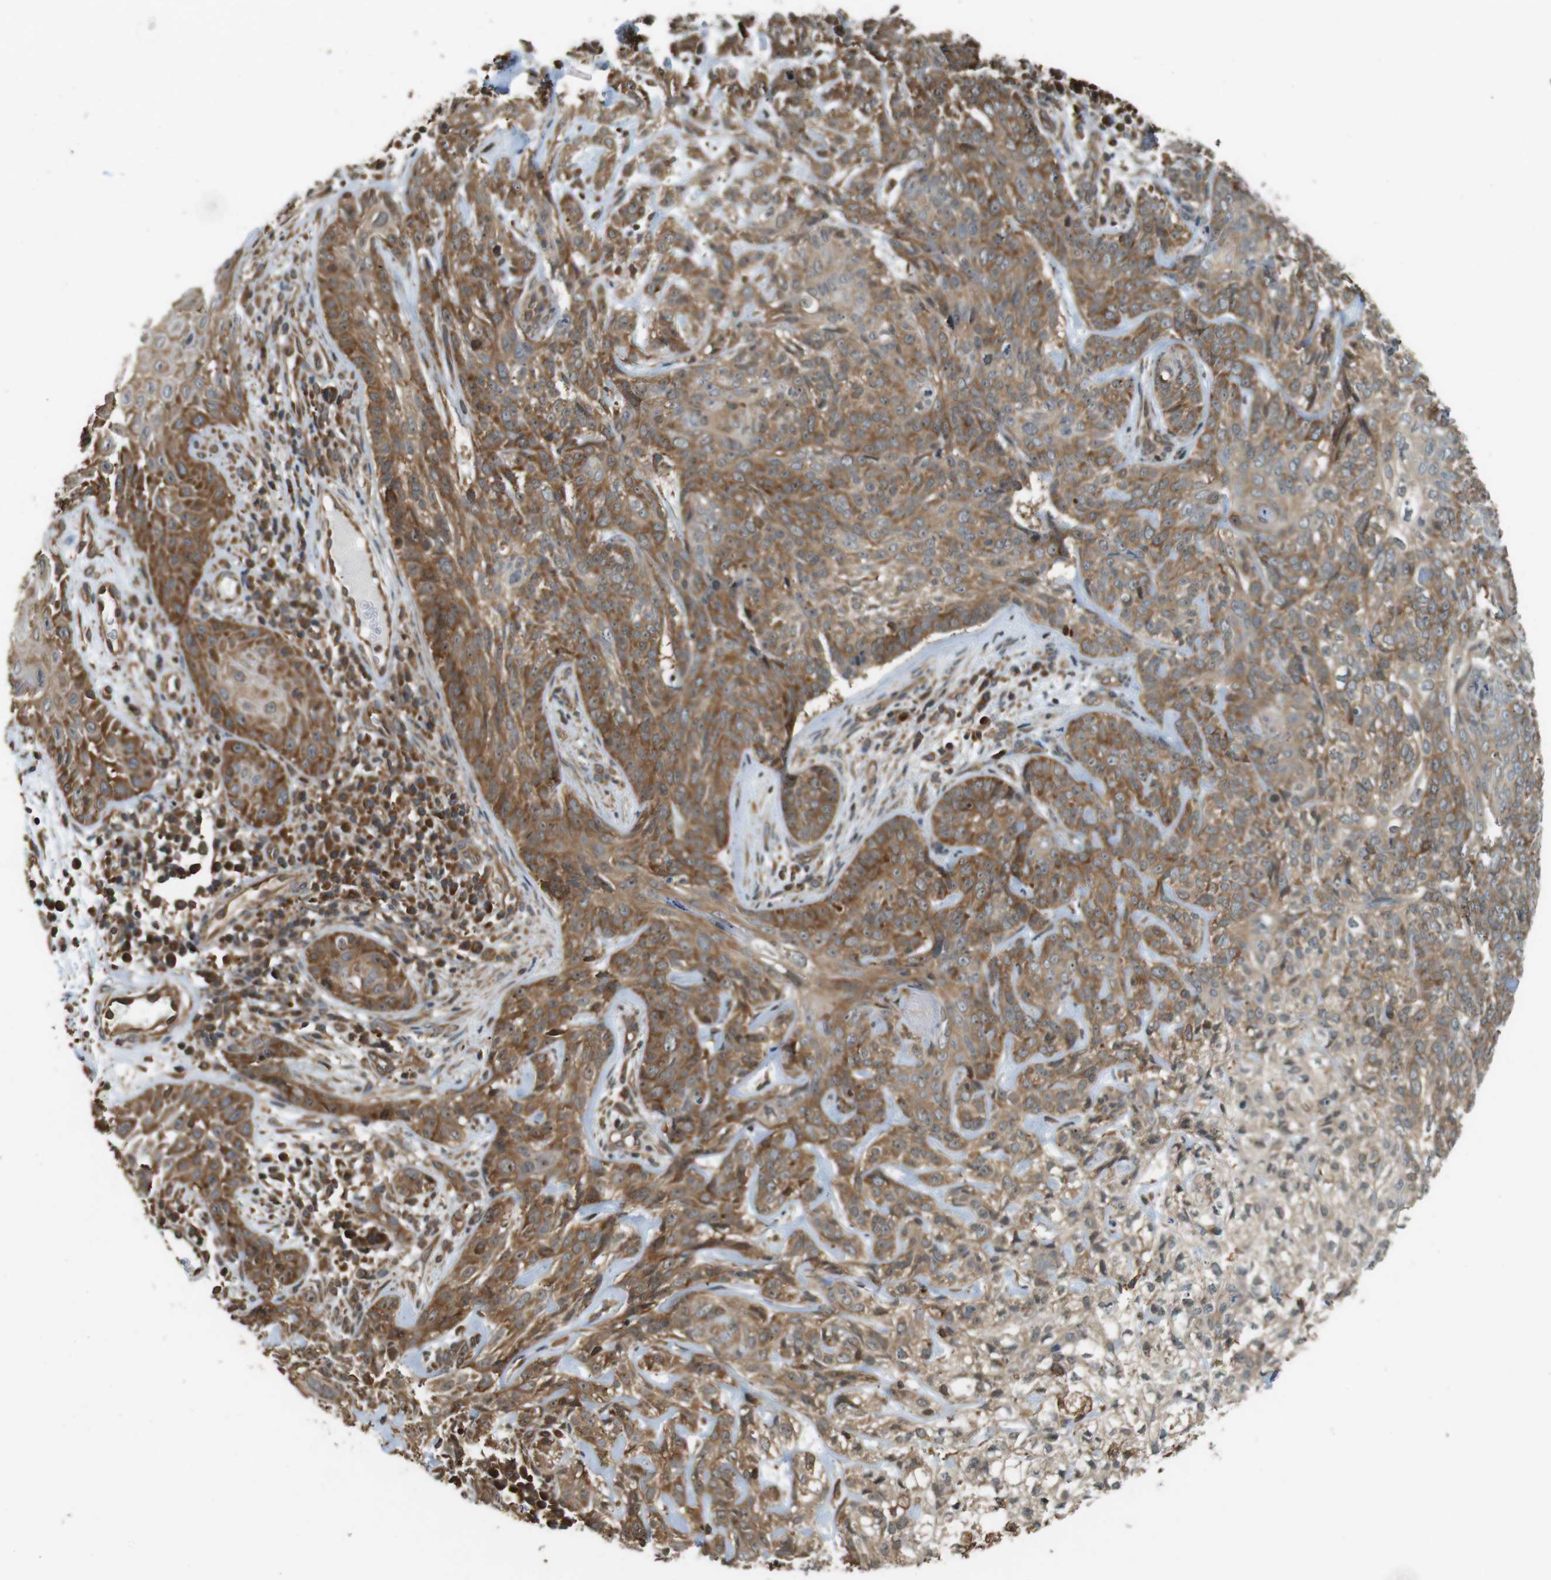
{"staining": {"intensity": "moderate", "quantity": "25%-75%", "location": "cytoplasmic/membranous"}, "tissue": "skin cancer", "cell_type": "Tumor cells", "image_type": "cancer", "snomed": [{"axis": "morphology", "description": "Basal cell carcinoma"}, {"axis": "topography", "description": "Skin"}], "caption": "Skin basal cell carcinoma stained with immunohistochemistry displays moderate cytoplasmic/membranous staining in about 25%-75% of tumor cells. Nuclei are stained in blue.", "gene": "PA2G4", "patient": {"sex": "male", "age": 72}}